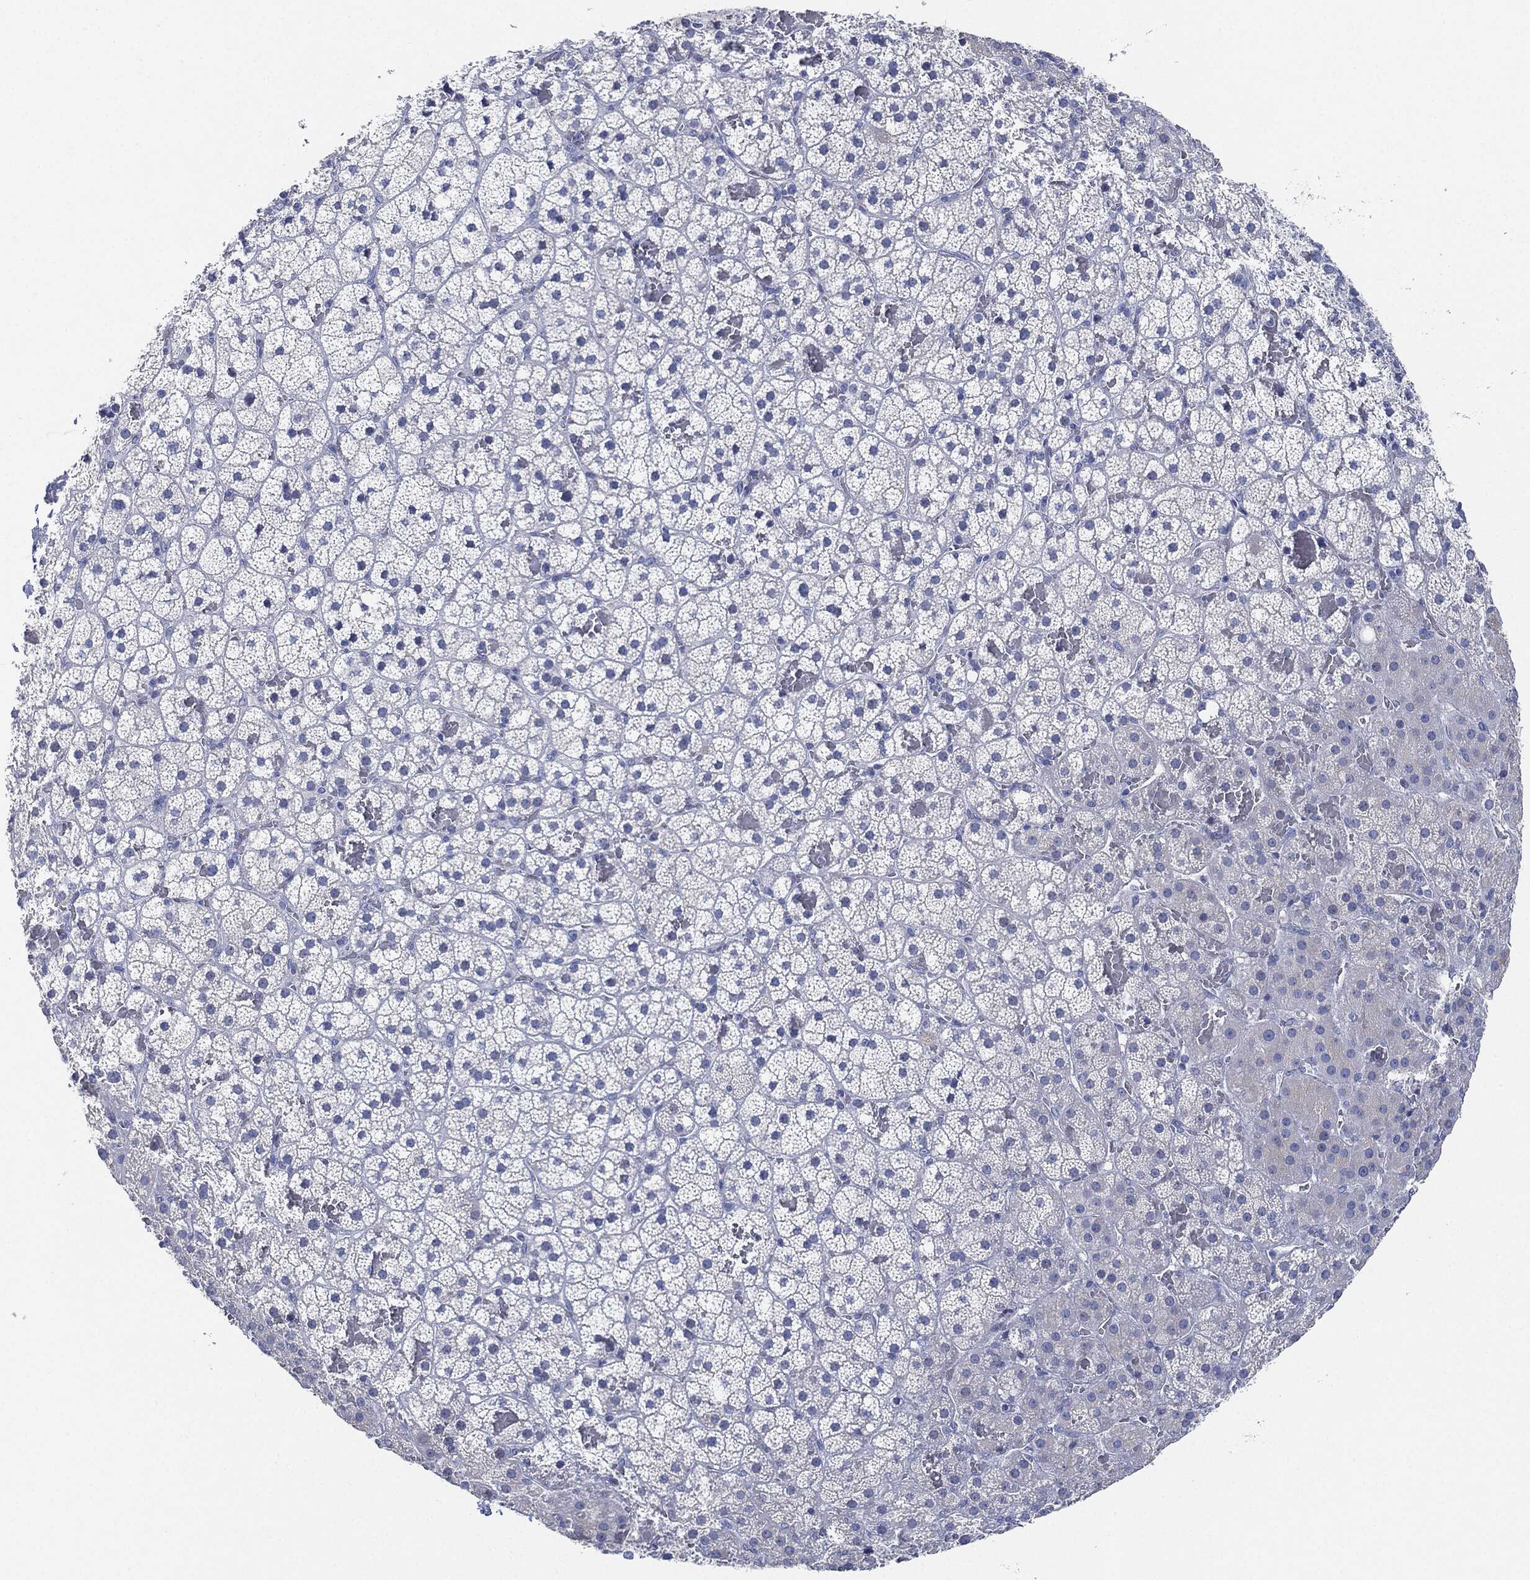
{"staining": {"intensity": "negative", "quantity": "none", "location": "none"}, "tissue": "adrenal gland", "cell_type": "Glandular cells", "image_type": "normal", "snomed": [{"axis": "morphology", "description": "Normal tissue, NOS"}, {"axis": "topography", "description": "Adrenal gland"}], "caption": "This is a micrograph of IHC staining of benign adrenal gland, which shows no positivity in glandular cells.", "gene": "AFP", "patient": {"sex": "male", "age": 53}}